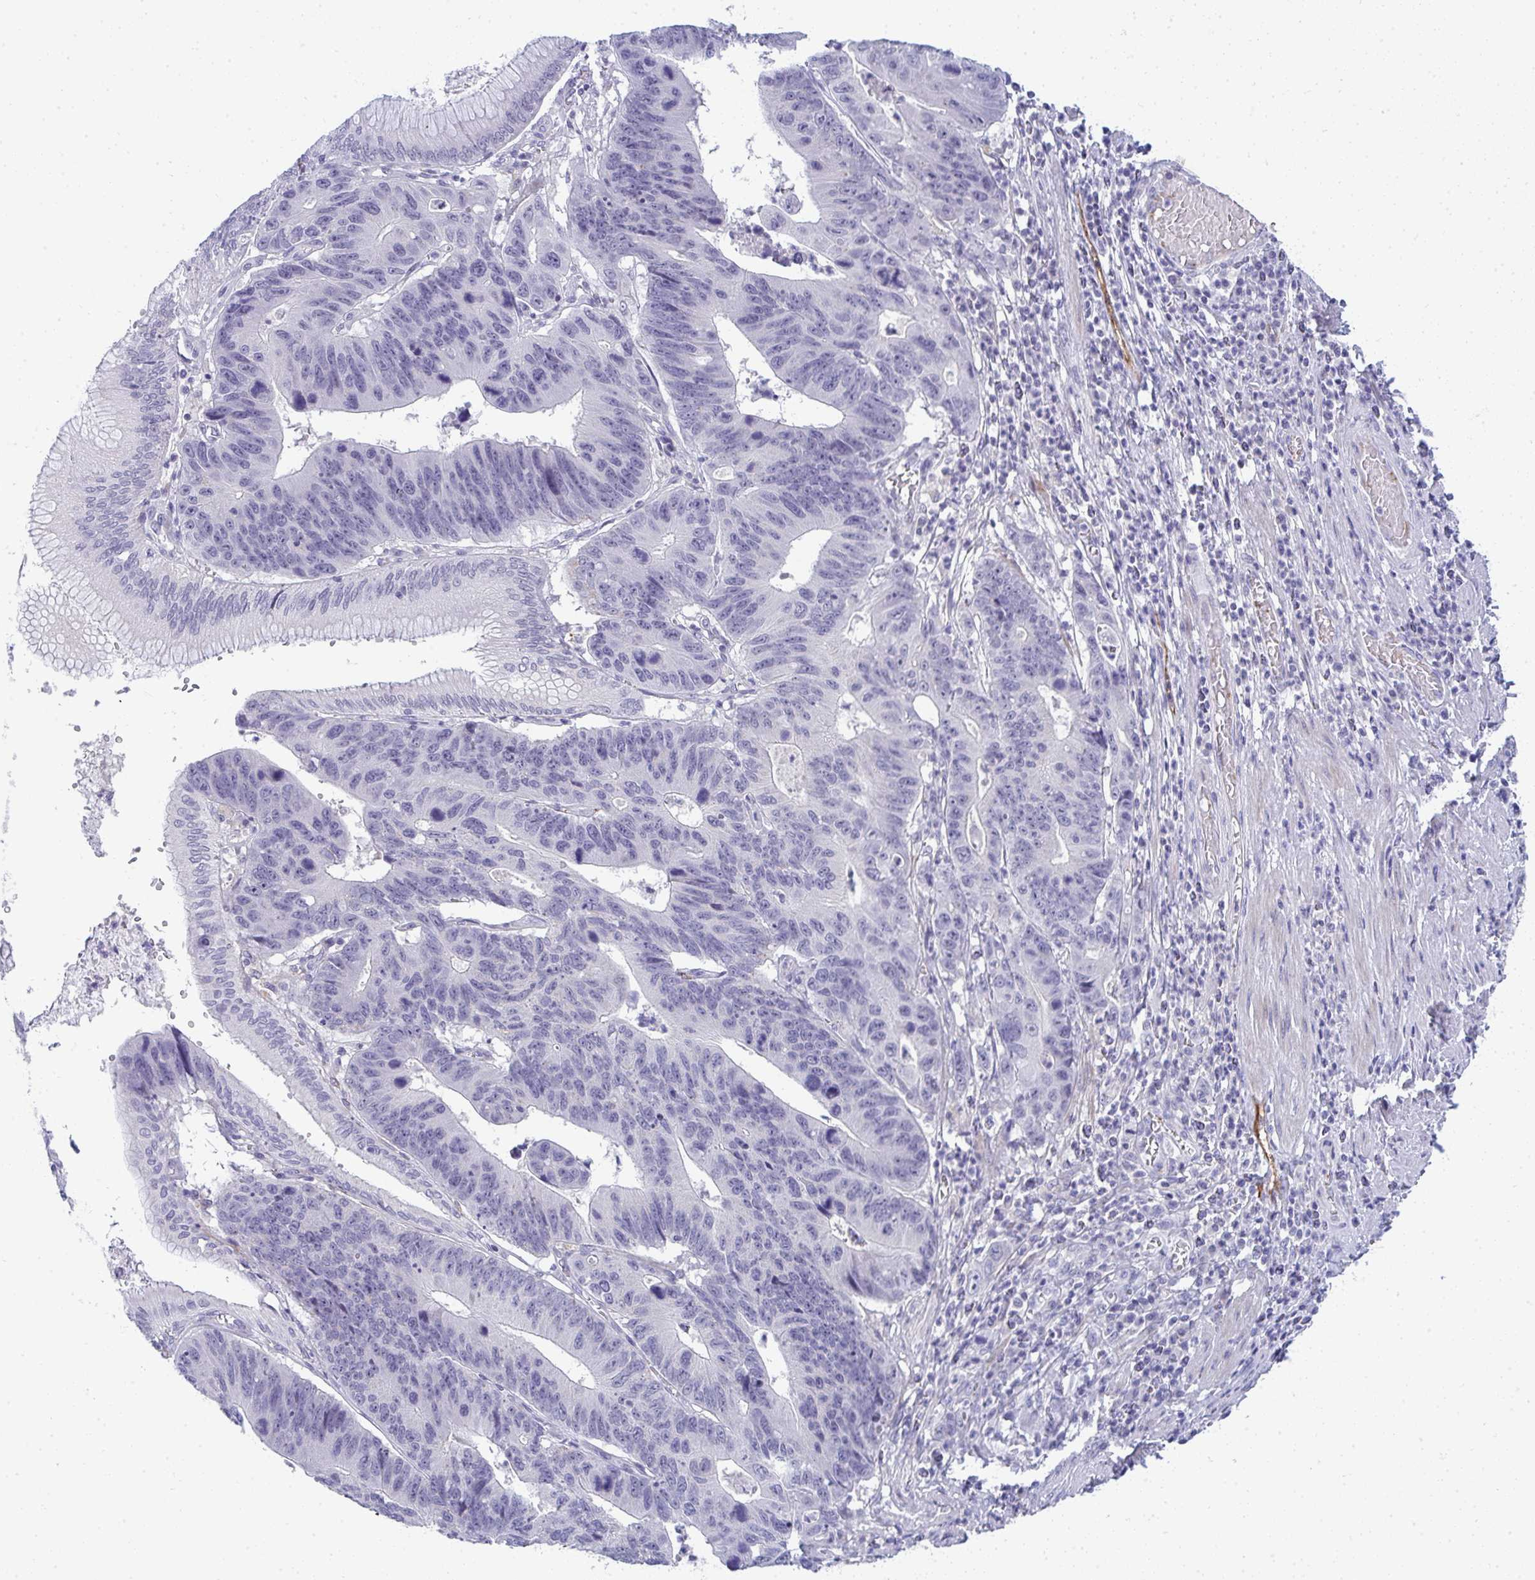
{"staining": {"intensity": "negative", "quantity": "none", "location": "none"}, "tissue": "stomach cancer", "cell_type": "Tumor cells", "image_type": "cancer", "snomed": [{"axis": "morphology", "description": "Adenocarcinoma, NOS"}, {"axis": "topography", "description": "Stomach"}], "caption": "The micrograph reveals no staining of tumor cells in stomach cancer. (DAB (3,3'-diaminobenzidine) IHC visualized using brightfield microscopy, high magnification).", "gene": "TMEM82", "patient": {"sex": "male", "age": 59}}